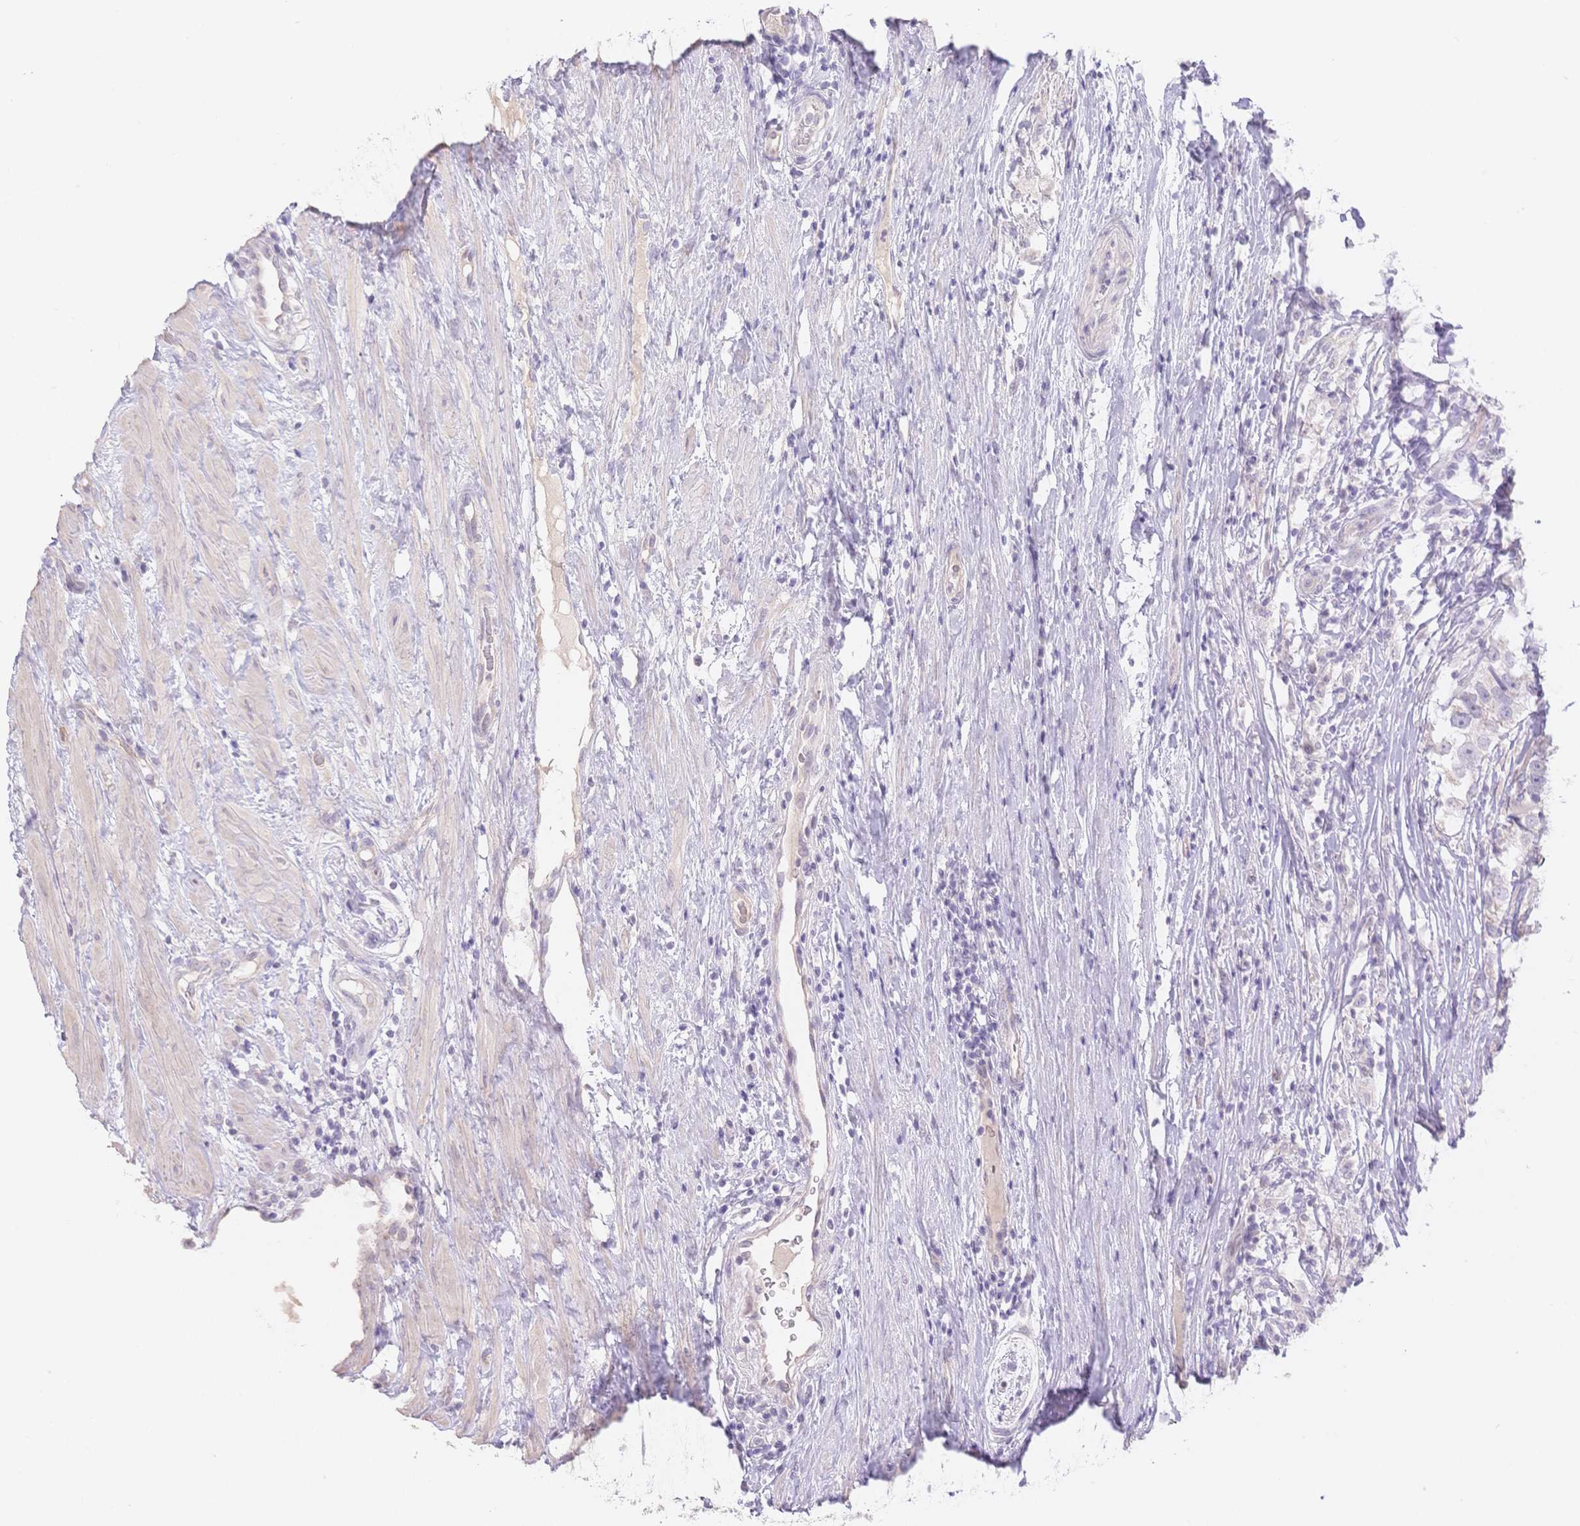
{"staining": {"intensity": "negative", "quantity": "none", "location": "none"}, "tissue": "testis cancer", "cell_type": "Tumor cells", "image_type": "cancer", "snomed": [{"axis": "morphology", "description": "Seminoma, NOS"}, {"axis": "topography", "description": "Testis"}], "caption": "The image exhibits no significant staining in tumor cells of testis cancer. (Stains: DAB (3,3'-diaminobenzidine) immunohistochemistry with hematoxylin counter stain, Microscopy: brightfield microscopy at high magnification).", "gene": "SUV39H2", "patient": {"sex": "male", "age": 46}}